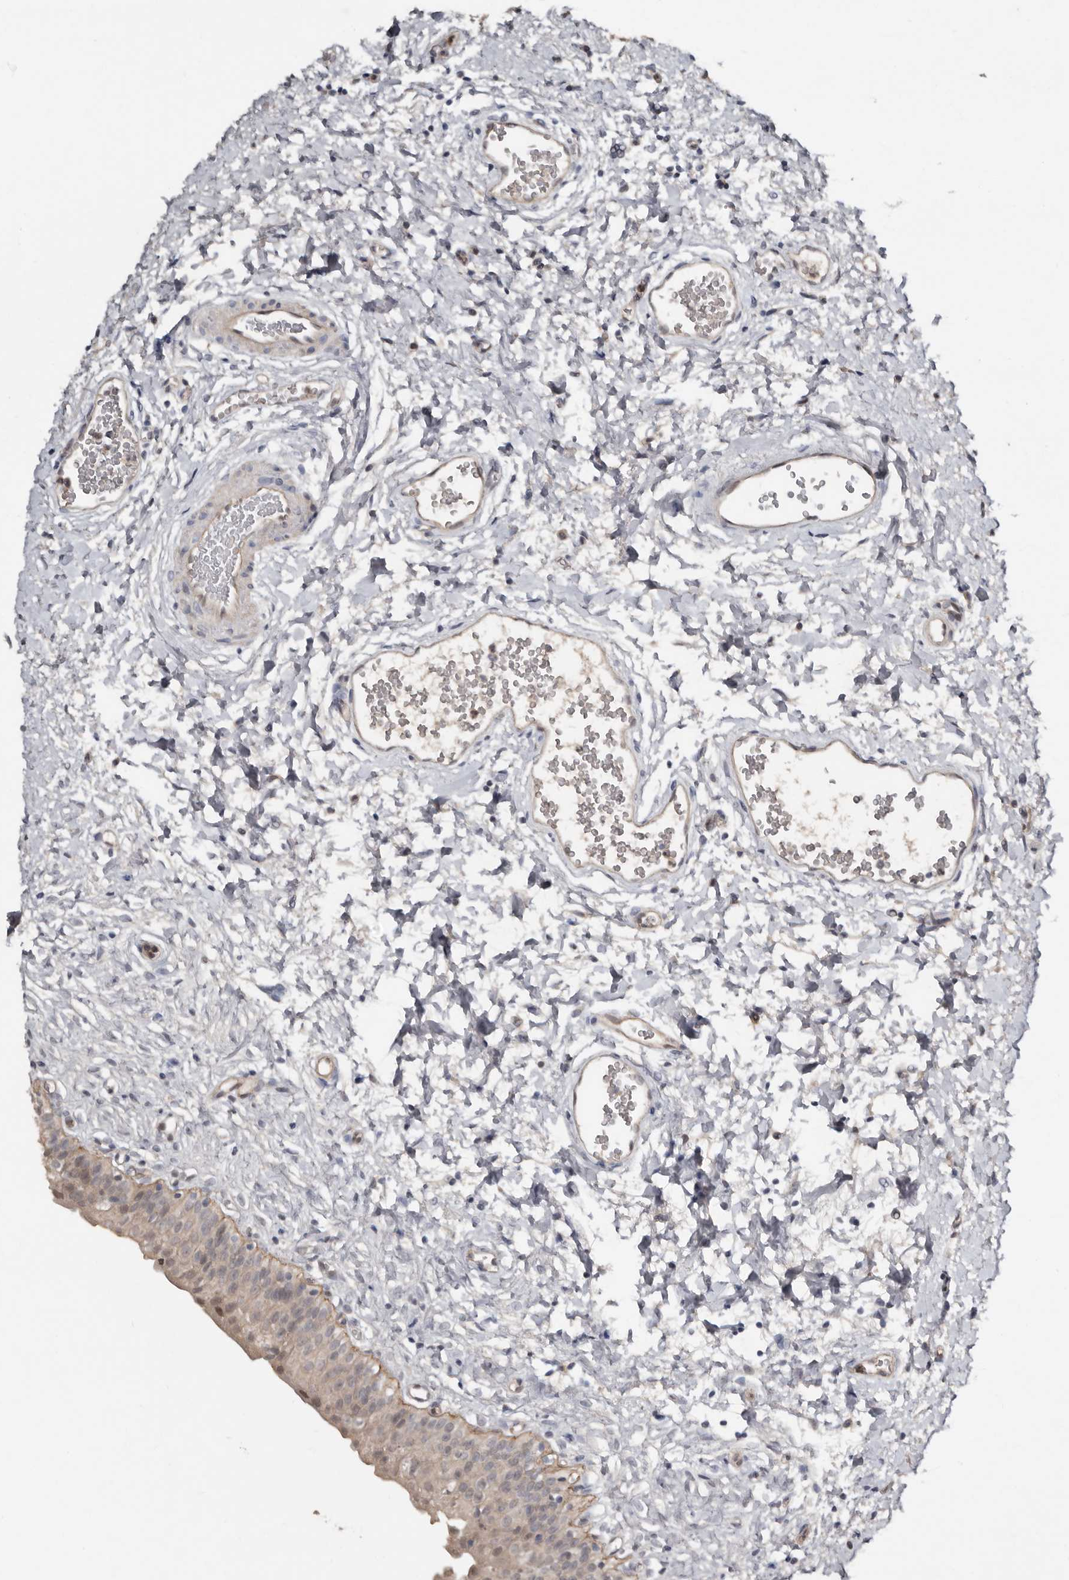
{"staining": {"intensity": "weak", "quantity": "25%-75%", "location": "cytoplasmic/membranous"}, "tissue": "urinary bladder", "cell_type": "Urothelial cells", "image_type": "normal", "snomed": [{"axis": "morphology", "description": "Normal tissue, NOS"}, {"axis": "topography", "description": "Urinary bladder"}], "caption": "High-power microscopy captured an immunohistochemistry image of benign urinary bladder, revealing weak cytoplasmic/membranous staining in about 25%-75% of urothelial cells. (Stains: DAB in brown, nuclei in blue, Microscopy: brightfield microscopy at high magnification).", "gene": "RBKS", "patient": {"sex": "male", "age": 51}}